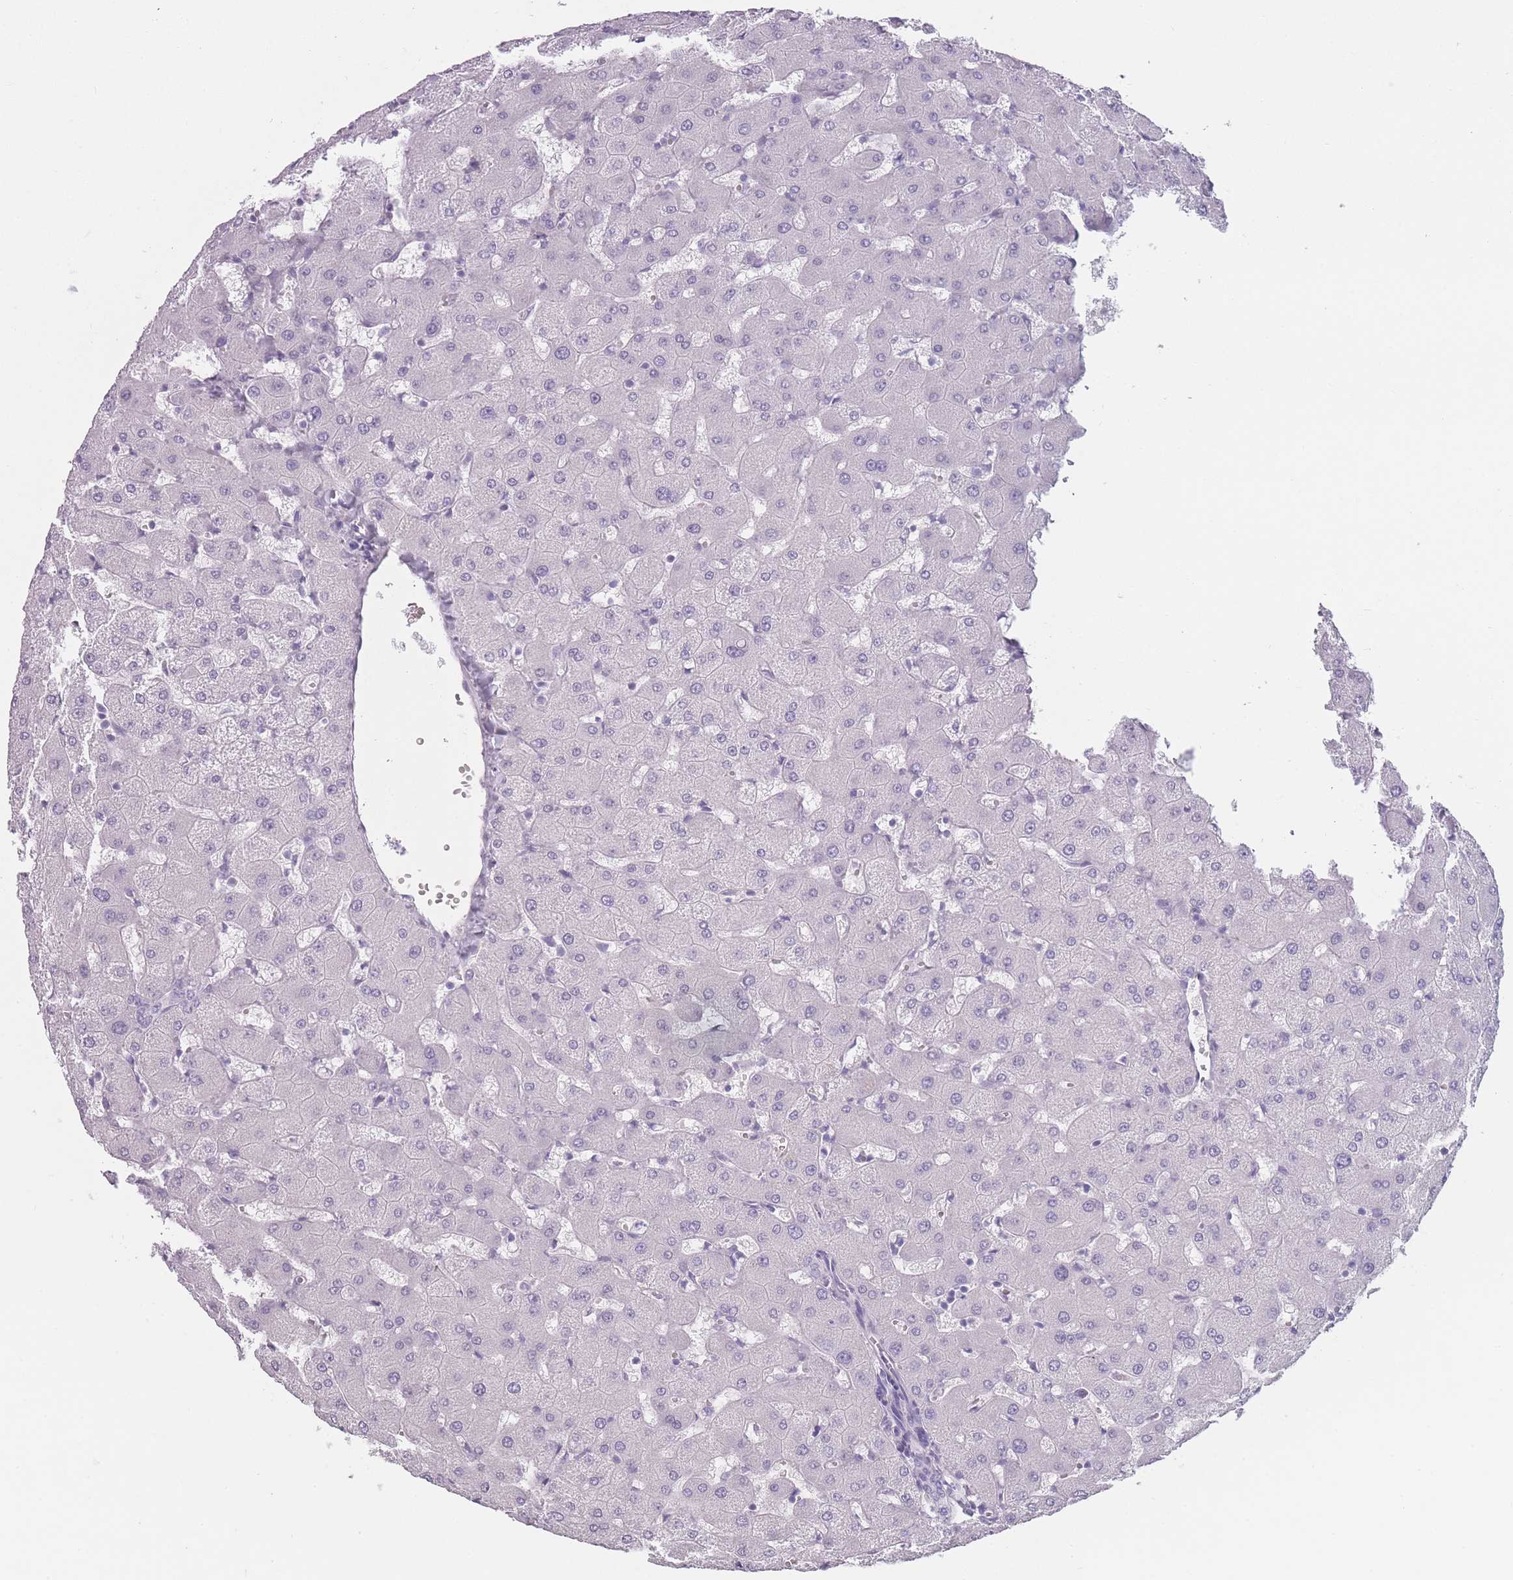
{"staining": {"intensity": "negative", "quantity": "none", "location": "none"}, "tissue": "liver", "cell_type": "Cholangiocytes", "image_type": "normal", "snomed": [{"axis": "morphology", "description": "Normal tissue, NOS"}, {"axis": "topography", "description": "Liver"}], "caption": "Immunohistochemistry (IHC) histopathology image of unremarkable human liver stained for a protein (brown), which exhibits no expression in cholangiocytes.", "gene": "PPFIA3", "patient": {"sex": "female", "age": 63}}